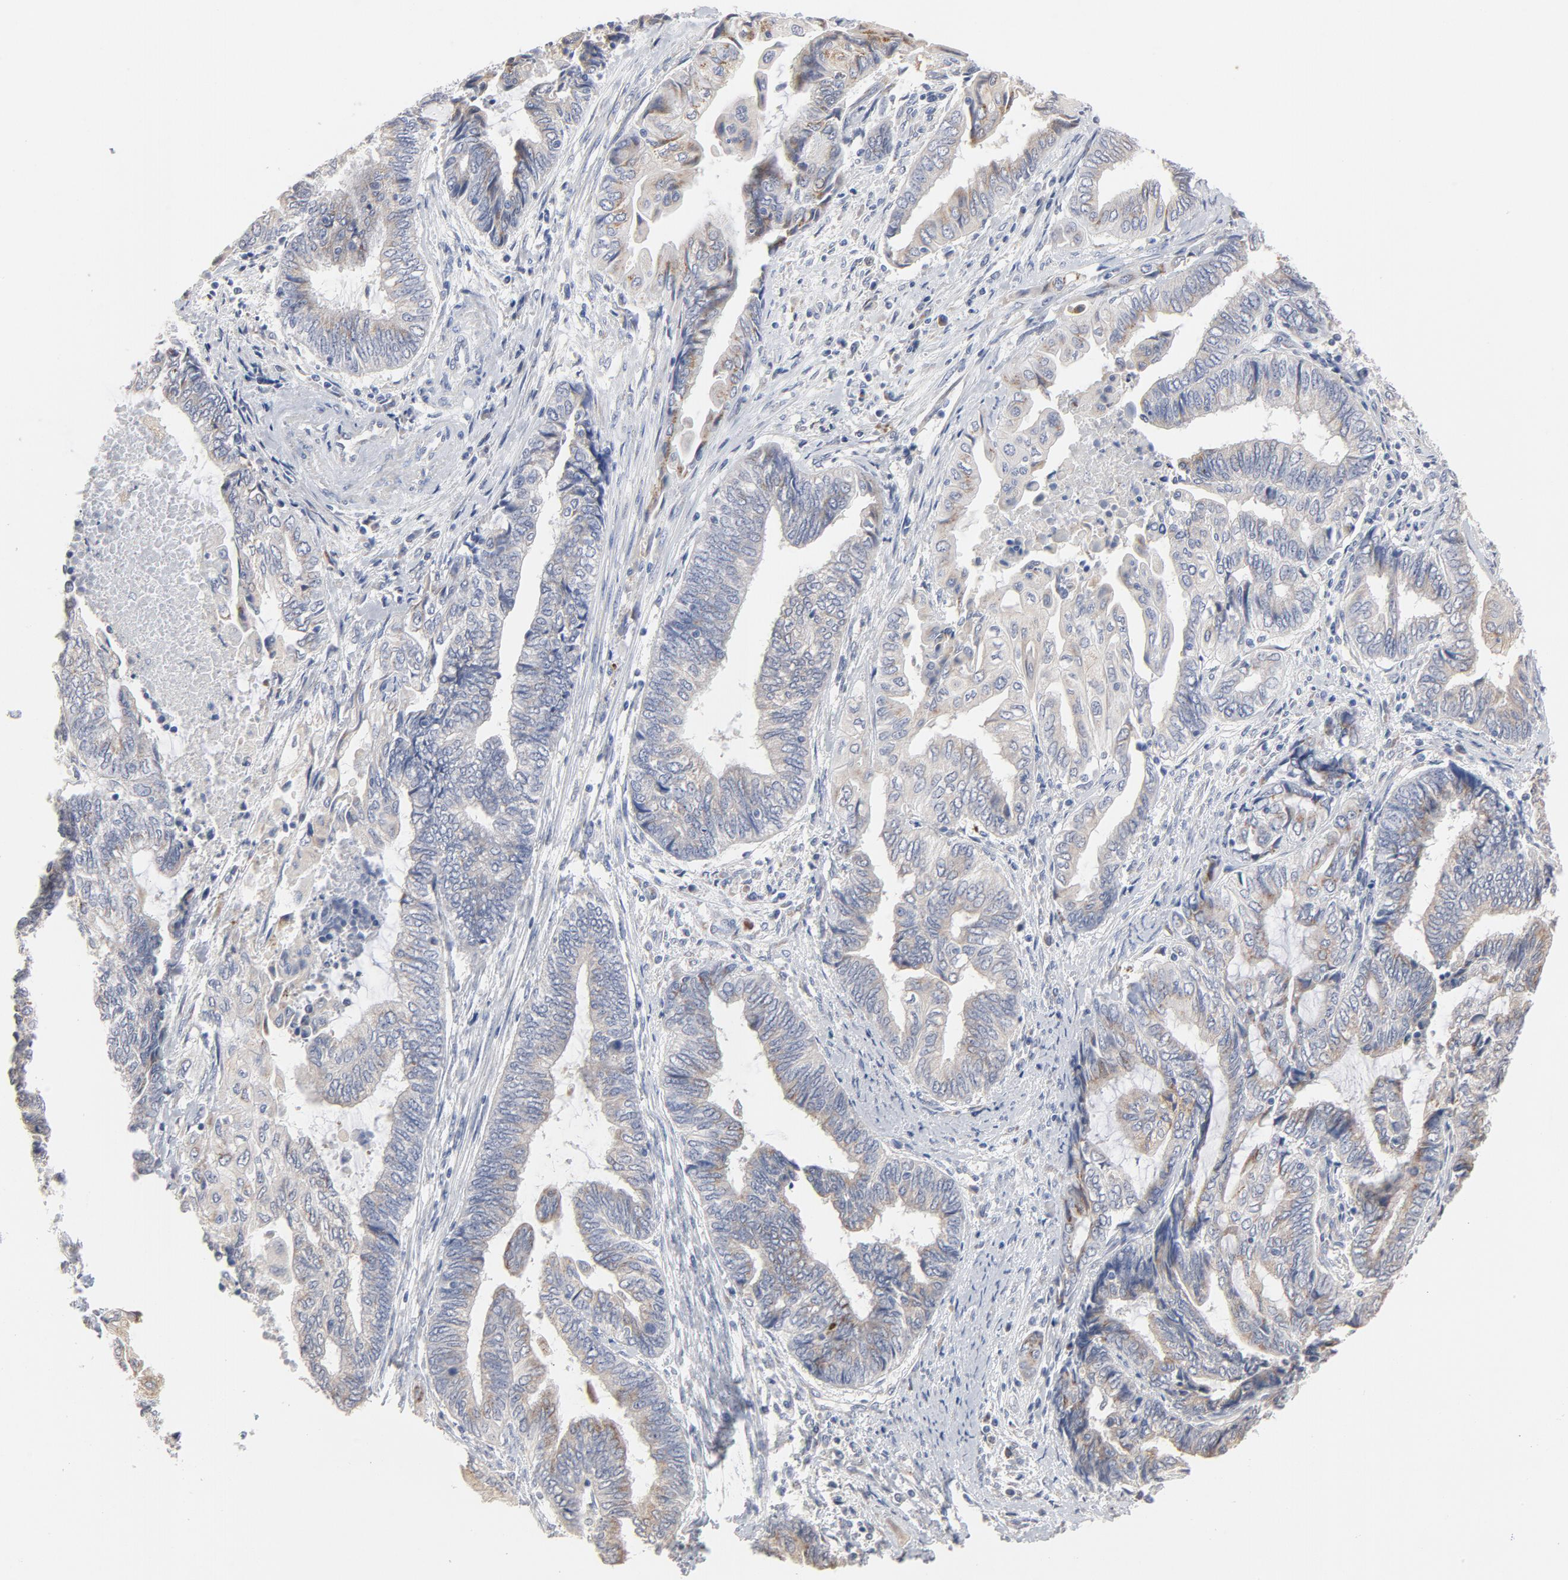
{"staining": {"intensity": "weak", "quantity": "25%-75%", "location": "cytoplasmic/membranous"}, "tissue": "endometrial cancer", "cell_type": "Tumor cells", "image_type": "cancer", "snomed": [{"axis": "morphology", "description": "Adenocarcinoma, NOS"}, {"axis": "topography", "description": "Uterus"}, {"axis": "topography", "description": "Endometrium"}], "caption": "Endometrial cancer was stained to show a protein in brown. There is low levels of weak cytoplasmic/membranous staining in about 25%-75% of tumor cells. The staining was performed using DAB, with brown indicating positive protein expression. Nuclei are stained blue with hematoxylin.", "gene": "AK7", "patient": {"sex": "female", "age": 70}}